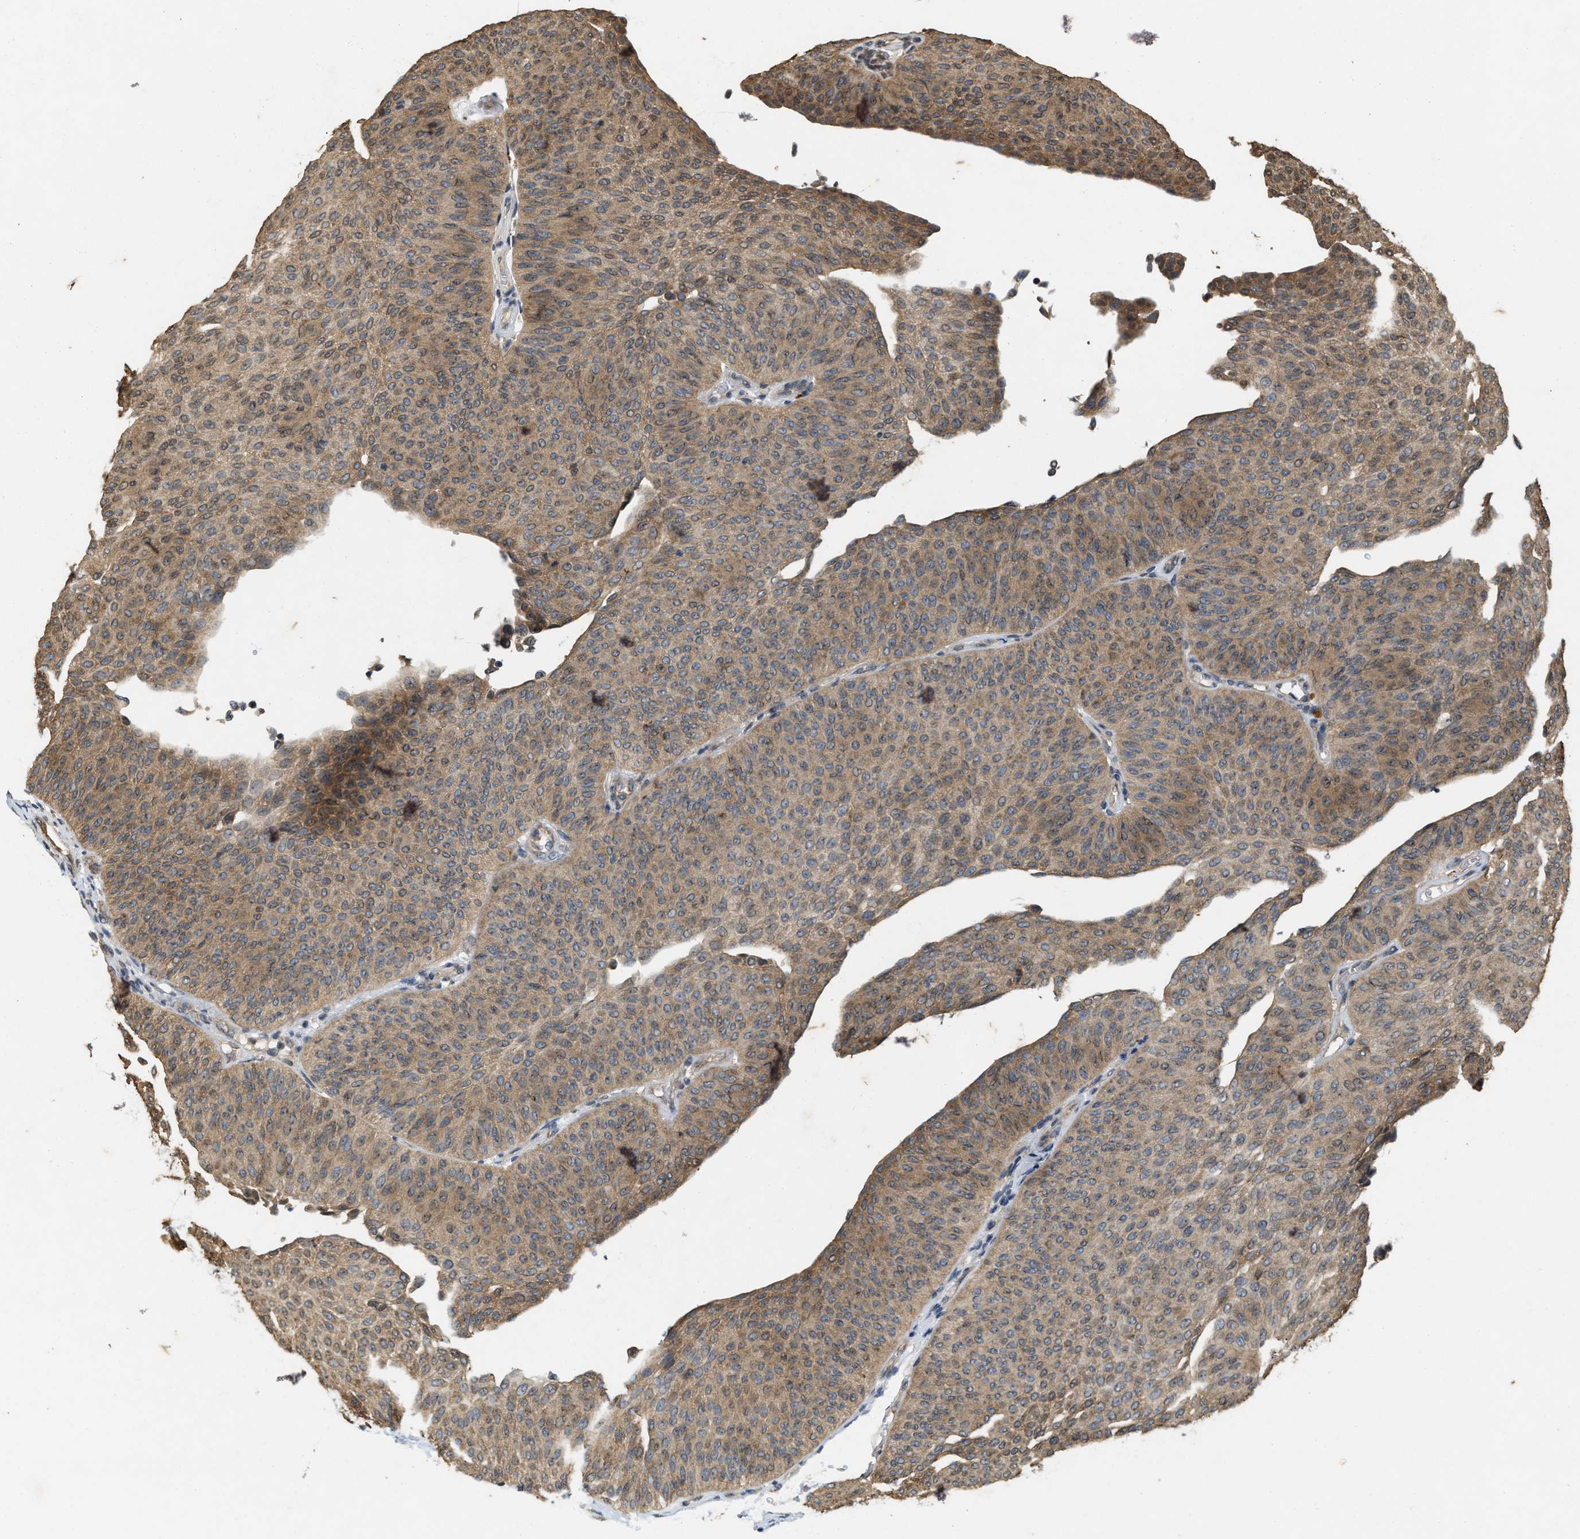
{"staining": {"intensity": "weak", "quantity": ">75%", "location": "cytoplasmic/membranous"}, "tissue": "urothelial cancer", "cell_type": "Tumor cells", "image_type": "cancer", "snomed": [{"axis": "morphology", "description": "Urothelial carcinoma, Low grade"}, {"axis": "topography", "description": "Urinary bladder"}], "caption": "High-power microscopy captured an immunohistochemistry (IHC) photomicrograph of urothelial carcinoma (low-grade), revealing weak cytoplasmic/membranous expression in about >75% of tumor cells. The protein of interest is stained brown, and the nuclei are stained in blue (DAB (3,3'-diaminobenzidine) IHC with brightfield microscopy, high magnification).", "gene": "KIF21A", "patient": {"sex": "female", "age": 60}}